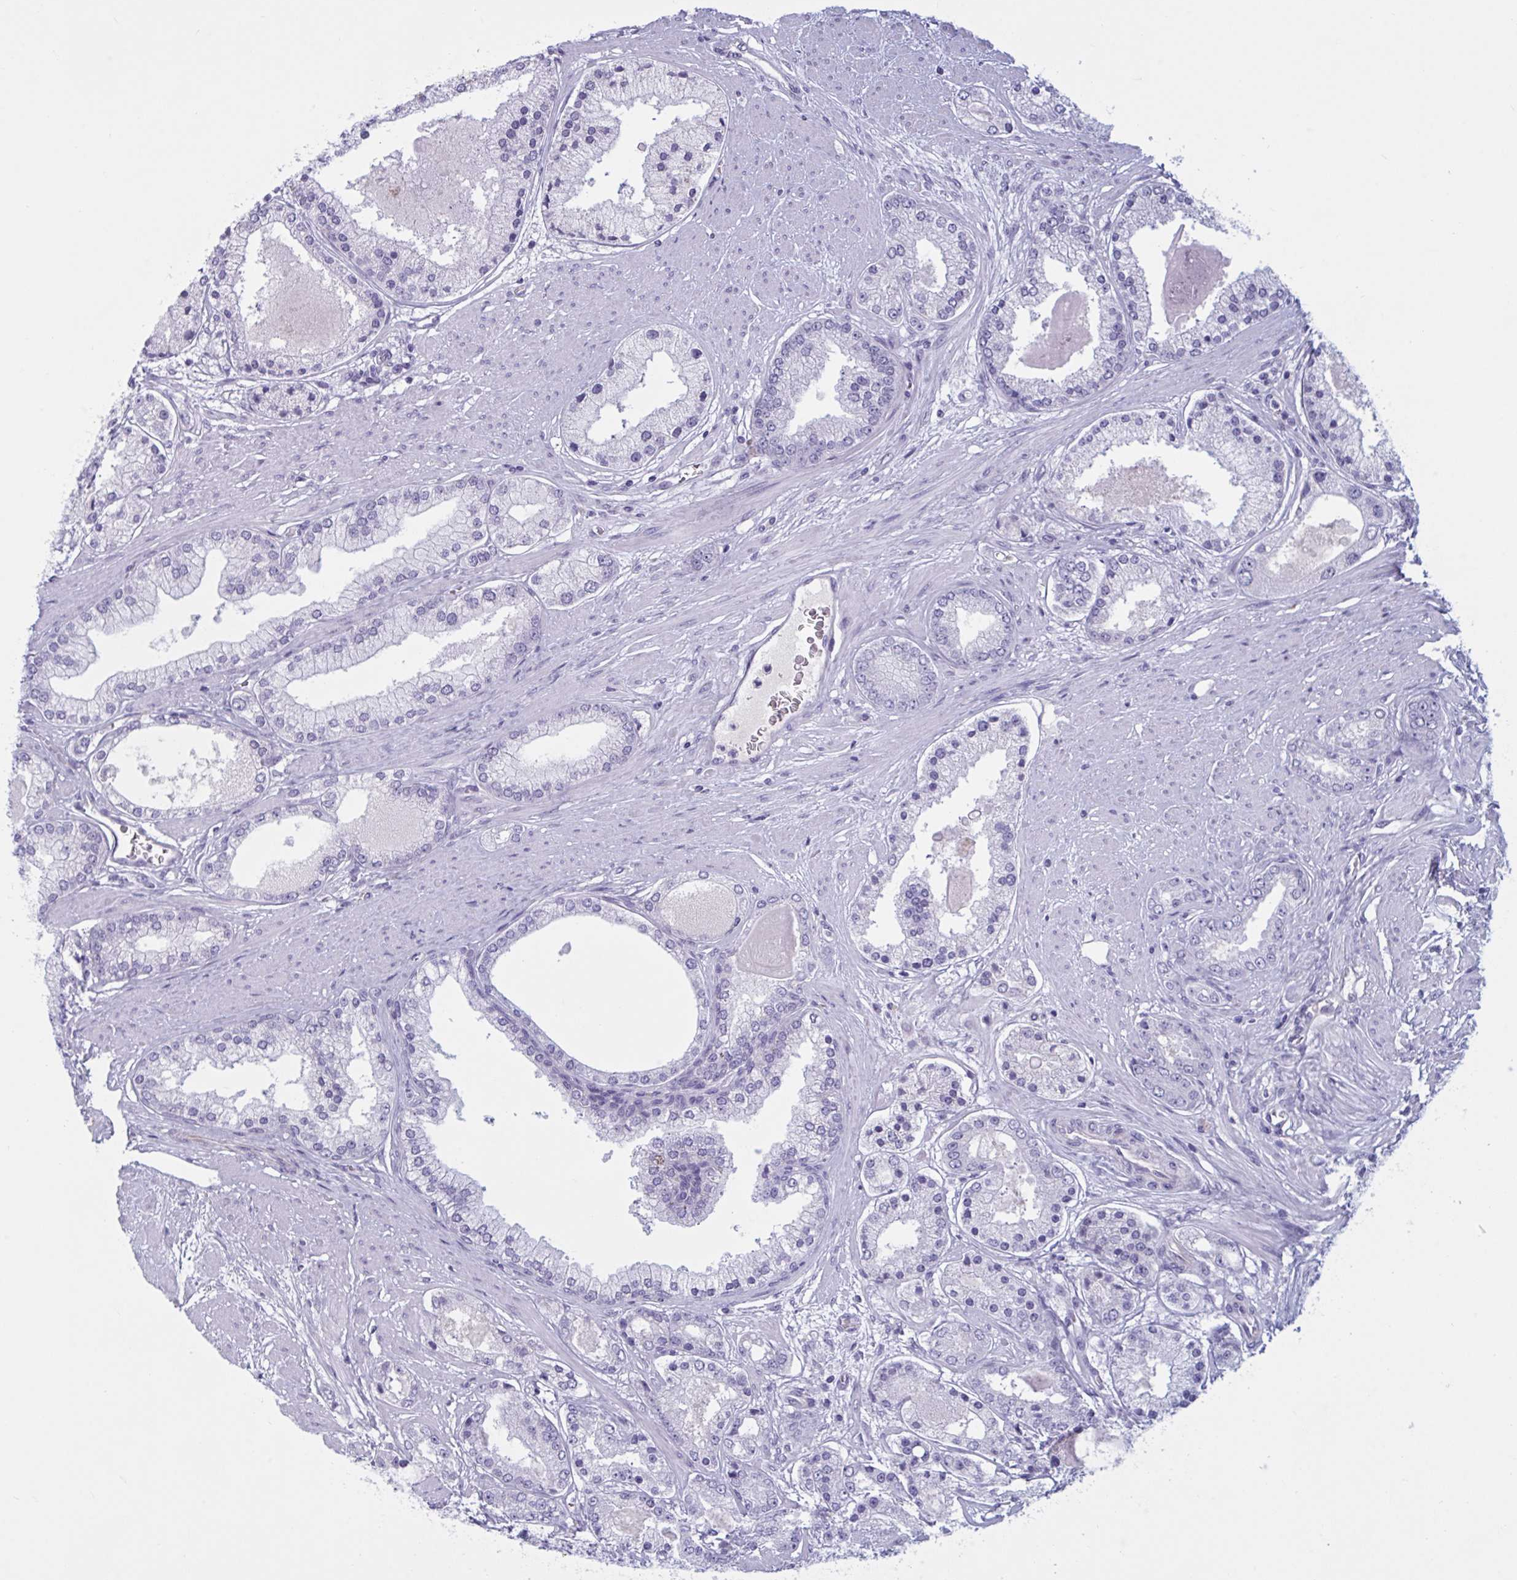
{"staining": {"intensity": "negative", "quantity": "none", "location": "none"}, "tissue": "prostate cancer", "cell_type": "Tumor cells", "image_type": "cancer", "snomed": [{"axis": "morphology", "description": "Adenocarcinoma, High grade"}, {"axis": "topography", "description": "Prostate"}], "caption": "Tumor cells show no significant protein staining in prostate adenocarcinoma (high-grade).", "gene": "OR1L3", "patient": {"sex": "male", "age": 67}}